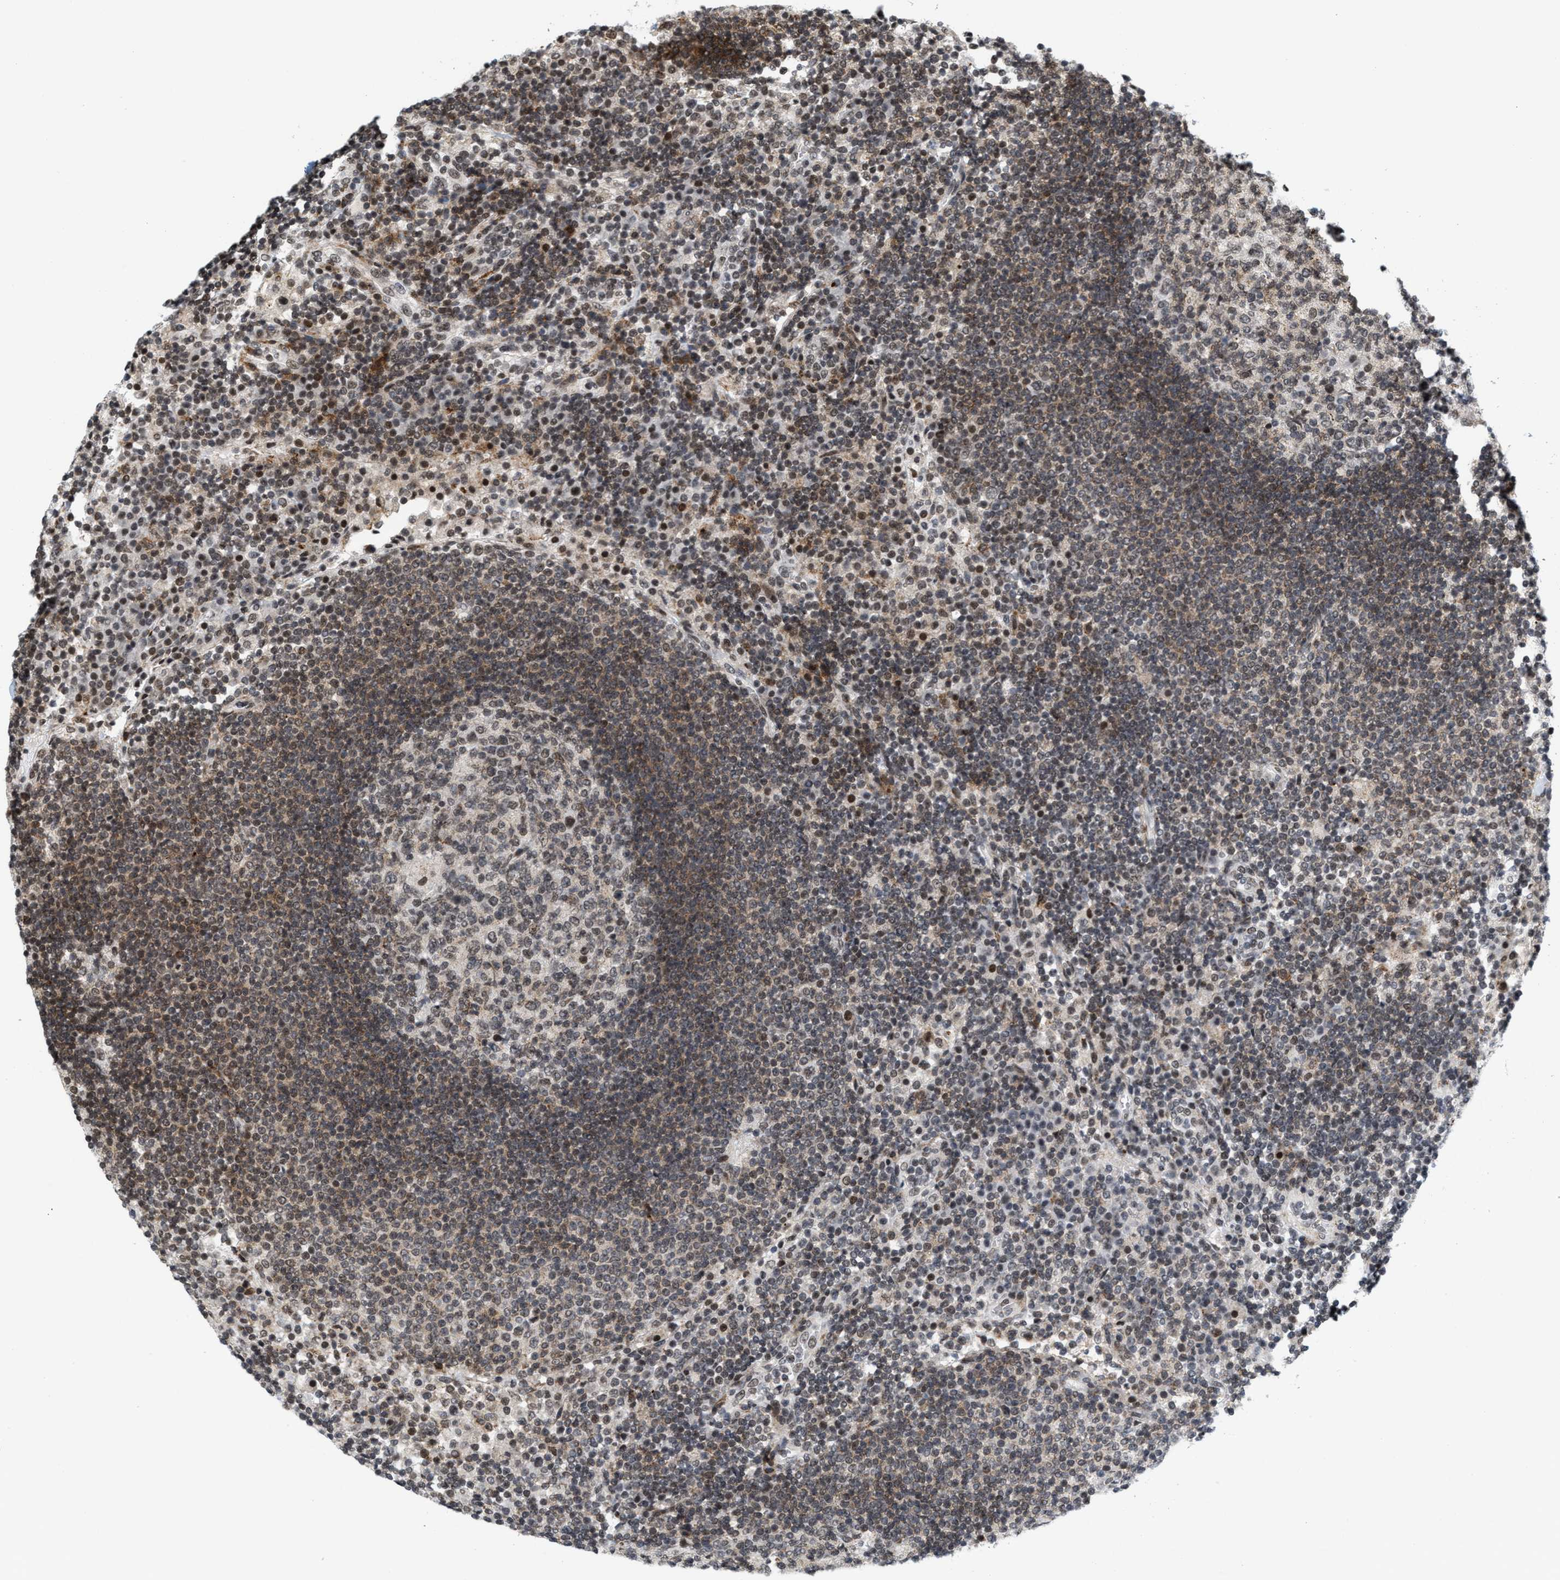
{"staining": {"intensity": "weak", "quantity": ">75%", "location": "nuclear"}, "tissue": "lymph node", "cell_type": "Germinal center cells", "image_type": "normal", "snomed": [{"axis": "morphology", "description": "Normal tissue, NOS"}, {"axis": "topography", "description": "Lymph node"}], "caption": "Protein staining reveals weak nuclear staining in about >75% of germinal center cells in unremarkable lymph node.", "gene": "ANKRD6", "patient": {"sex": "female", "age": 53}}